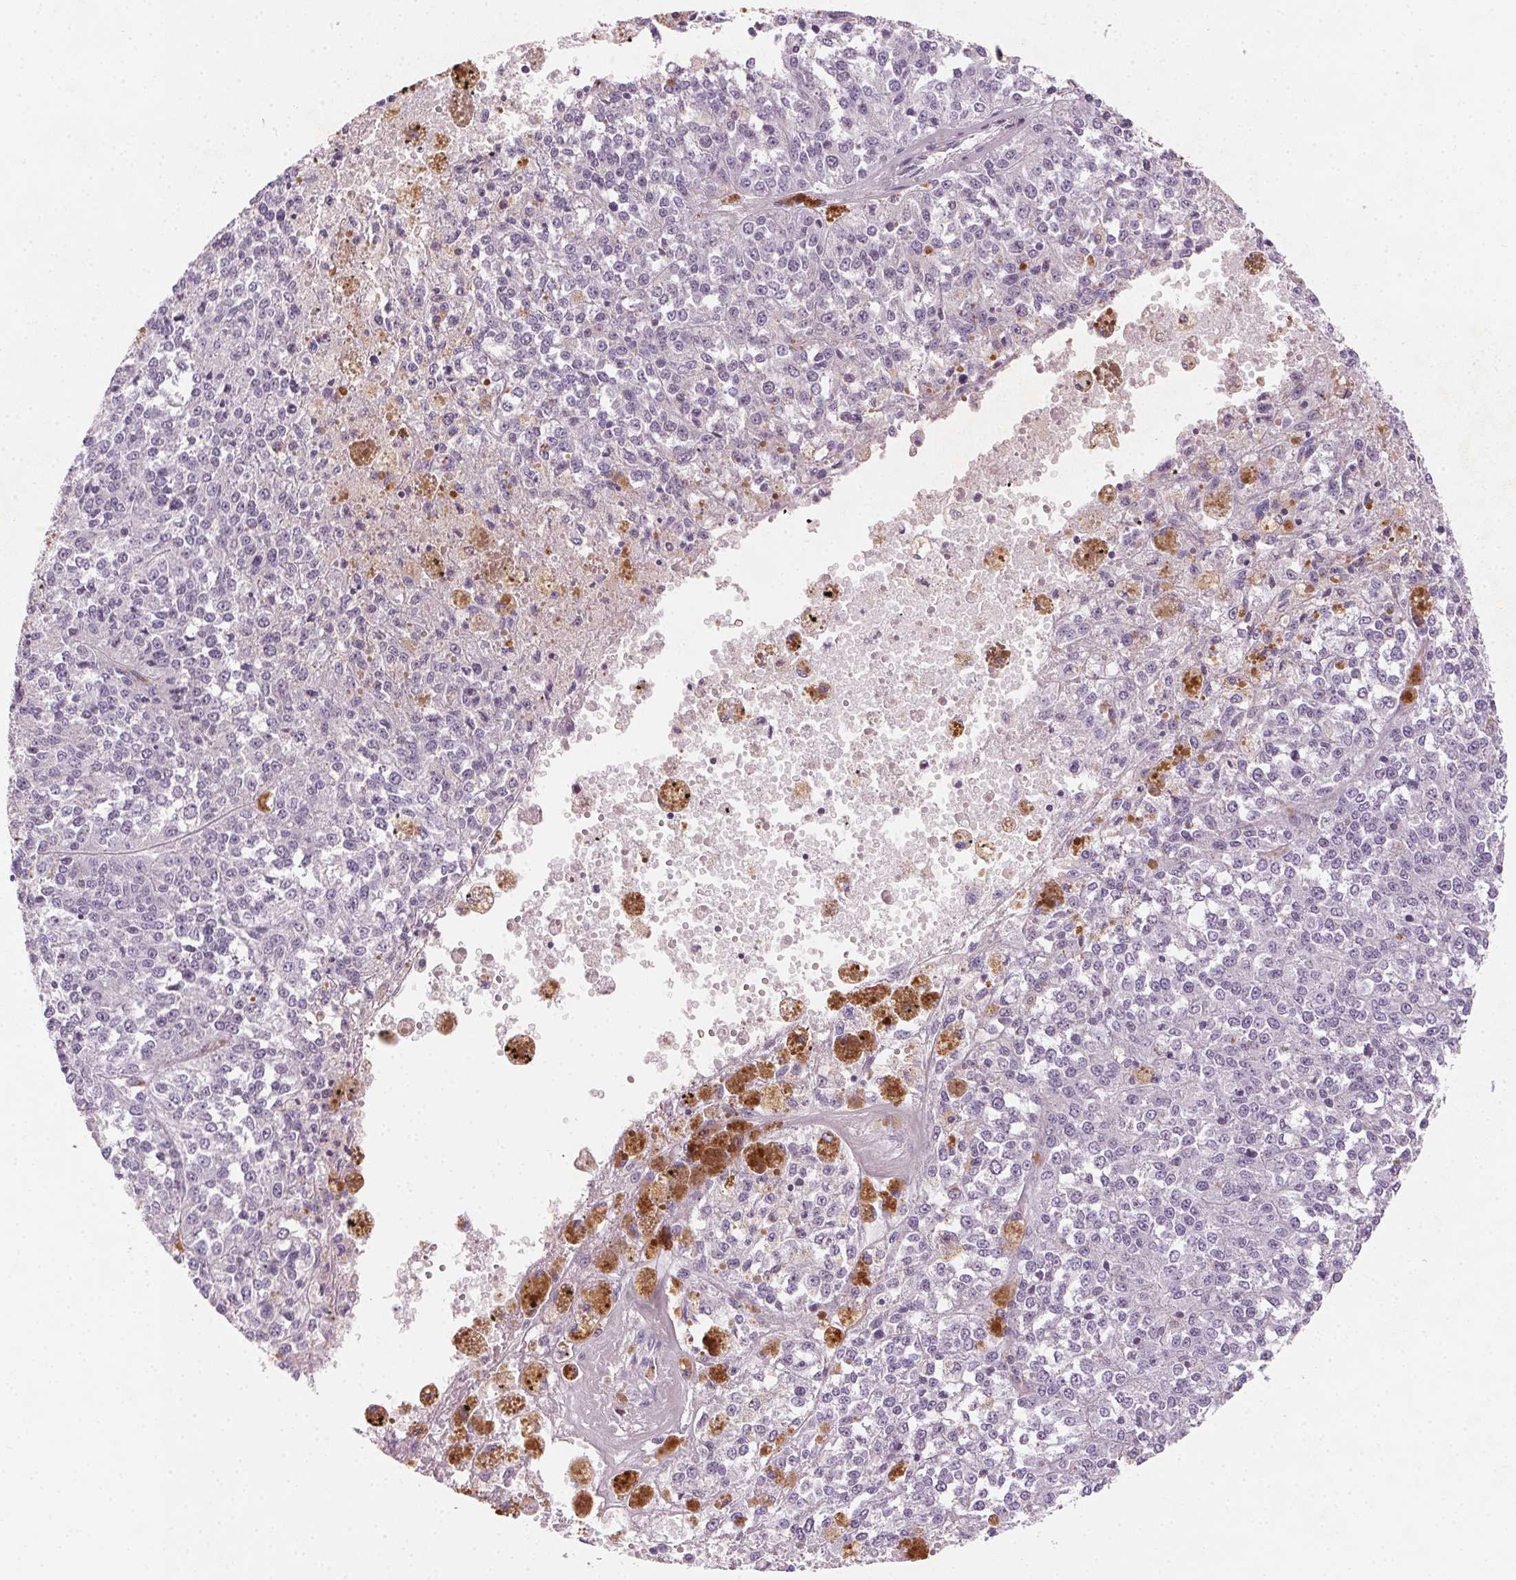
{"staining": {"intensity": "negative", "quantity": "none", "location": "none"}, "tissue": "melanoma", "cell_type": "Tumor cells", "image_type": "cancer", "snomed": [{"axis": "morphology", "description": "Malignant melanoma, Metastatic site"}, {"axis": "topography", "description": "Lymph node"}], "caption": "Histopathology image shows no significant protein expression in tumor cells of malignant melanoma (metastatic site).", "gene": "HSF5", "patient": {"sex": "female", "age": 64}}